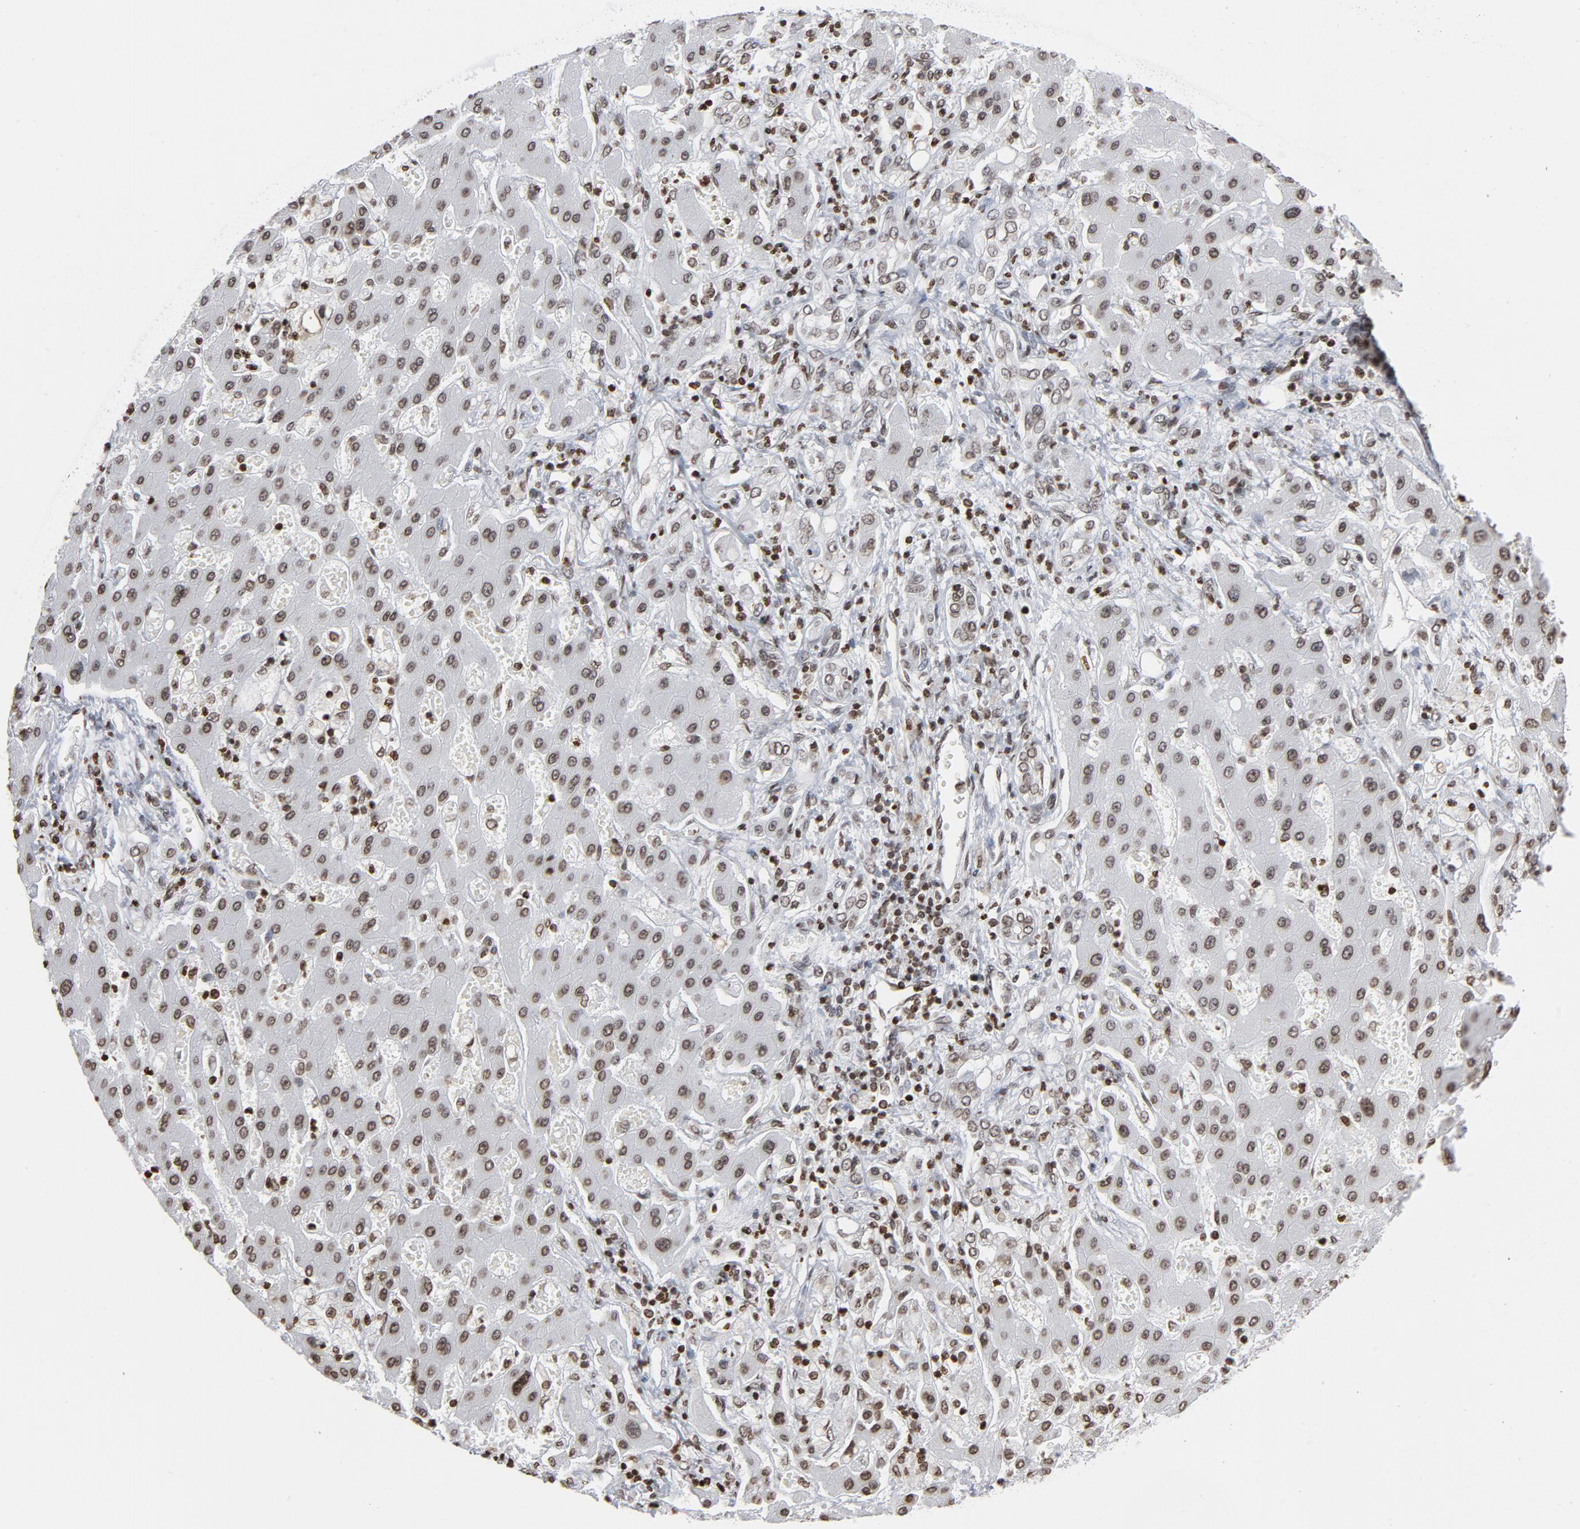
{"staining": {"intensity": "moderate", "quantity": ">75%", "location": "nuclear"}, "tissue": "liver cancer", "cell_type": "Tumor cells", "image_type": "cancer", "snomed": [{"axis": "morphology", "description": "Cholangiocarcinoma"}, {"axis": "topography", "description": "Liver"}], "caption": "Moderate nuclear staining is seen in approximately >75% of tumor cells in liver cancer.", "gene": "H2AC12", "patient": {"sex": "male", "age": 50}}